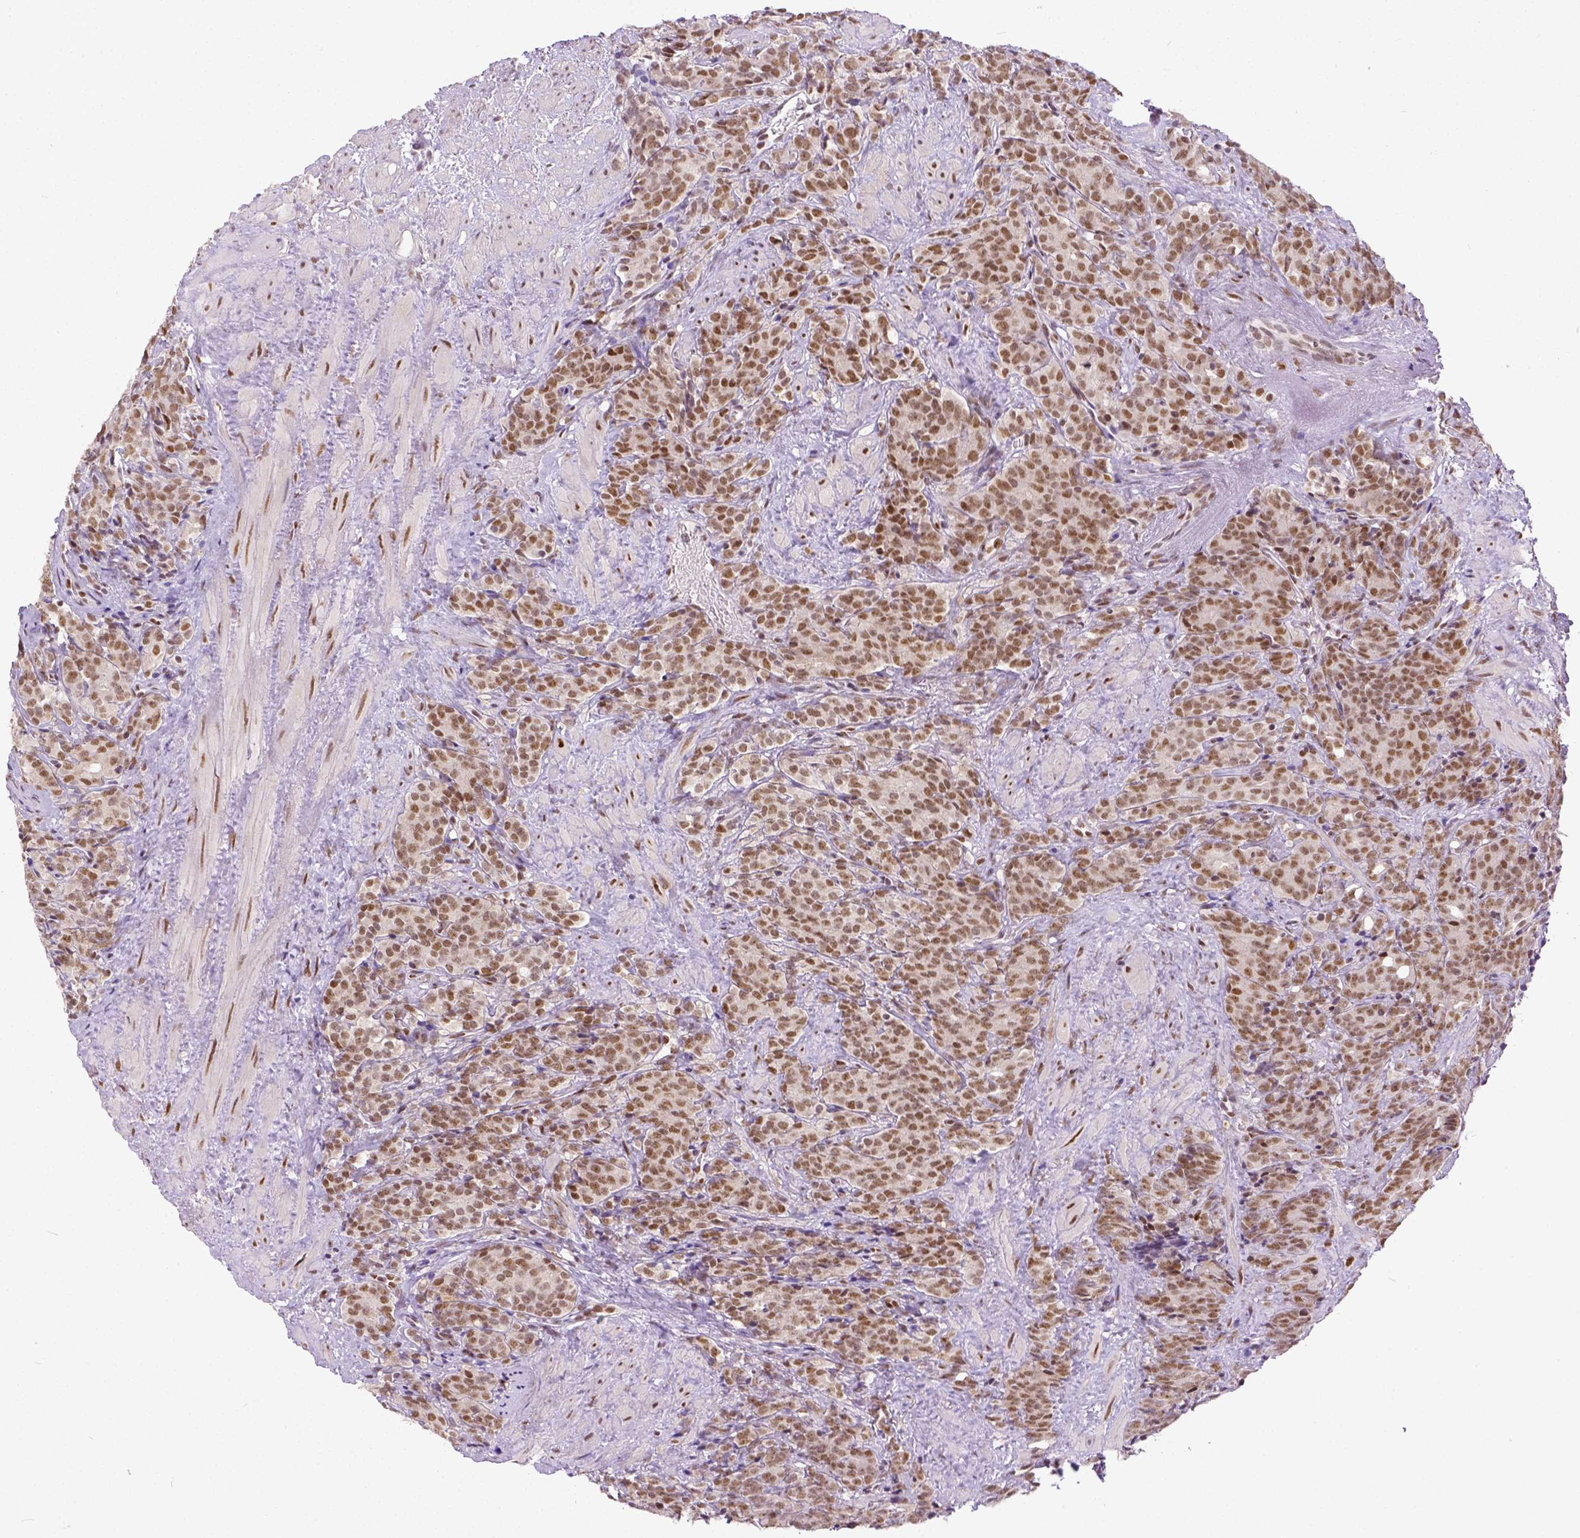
{"staining": {"intensity": "moderate", "quantity": ">75%", "location": "nuclear"}, "tissue": "prostate cancer", "cell_type": "Tumor cells", "image_type": "cancer", "snomed": [{"axis": "morphology", "description": "Adenocarcinoma, High grade"}, {"axis": "topography", "description": "Prostate"}], "caption": "A micrograph of adenocarcinoma (high-grade) (prostate) stained for a protein reveals moderate nuclear brown staining in tumor cells.", "gene": "ERCC1", "patient": {"sex": "male", "age": 84}}